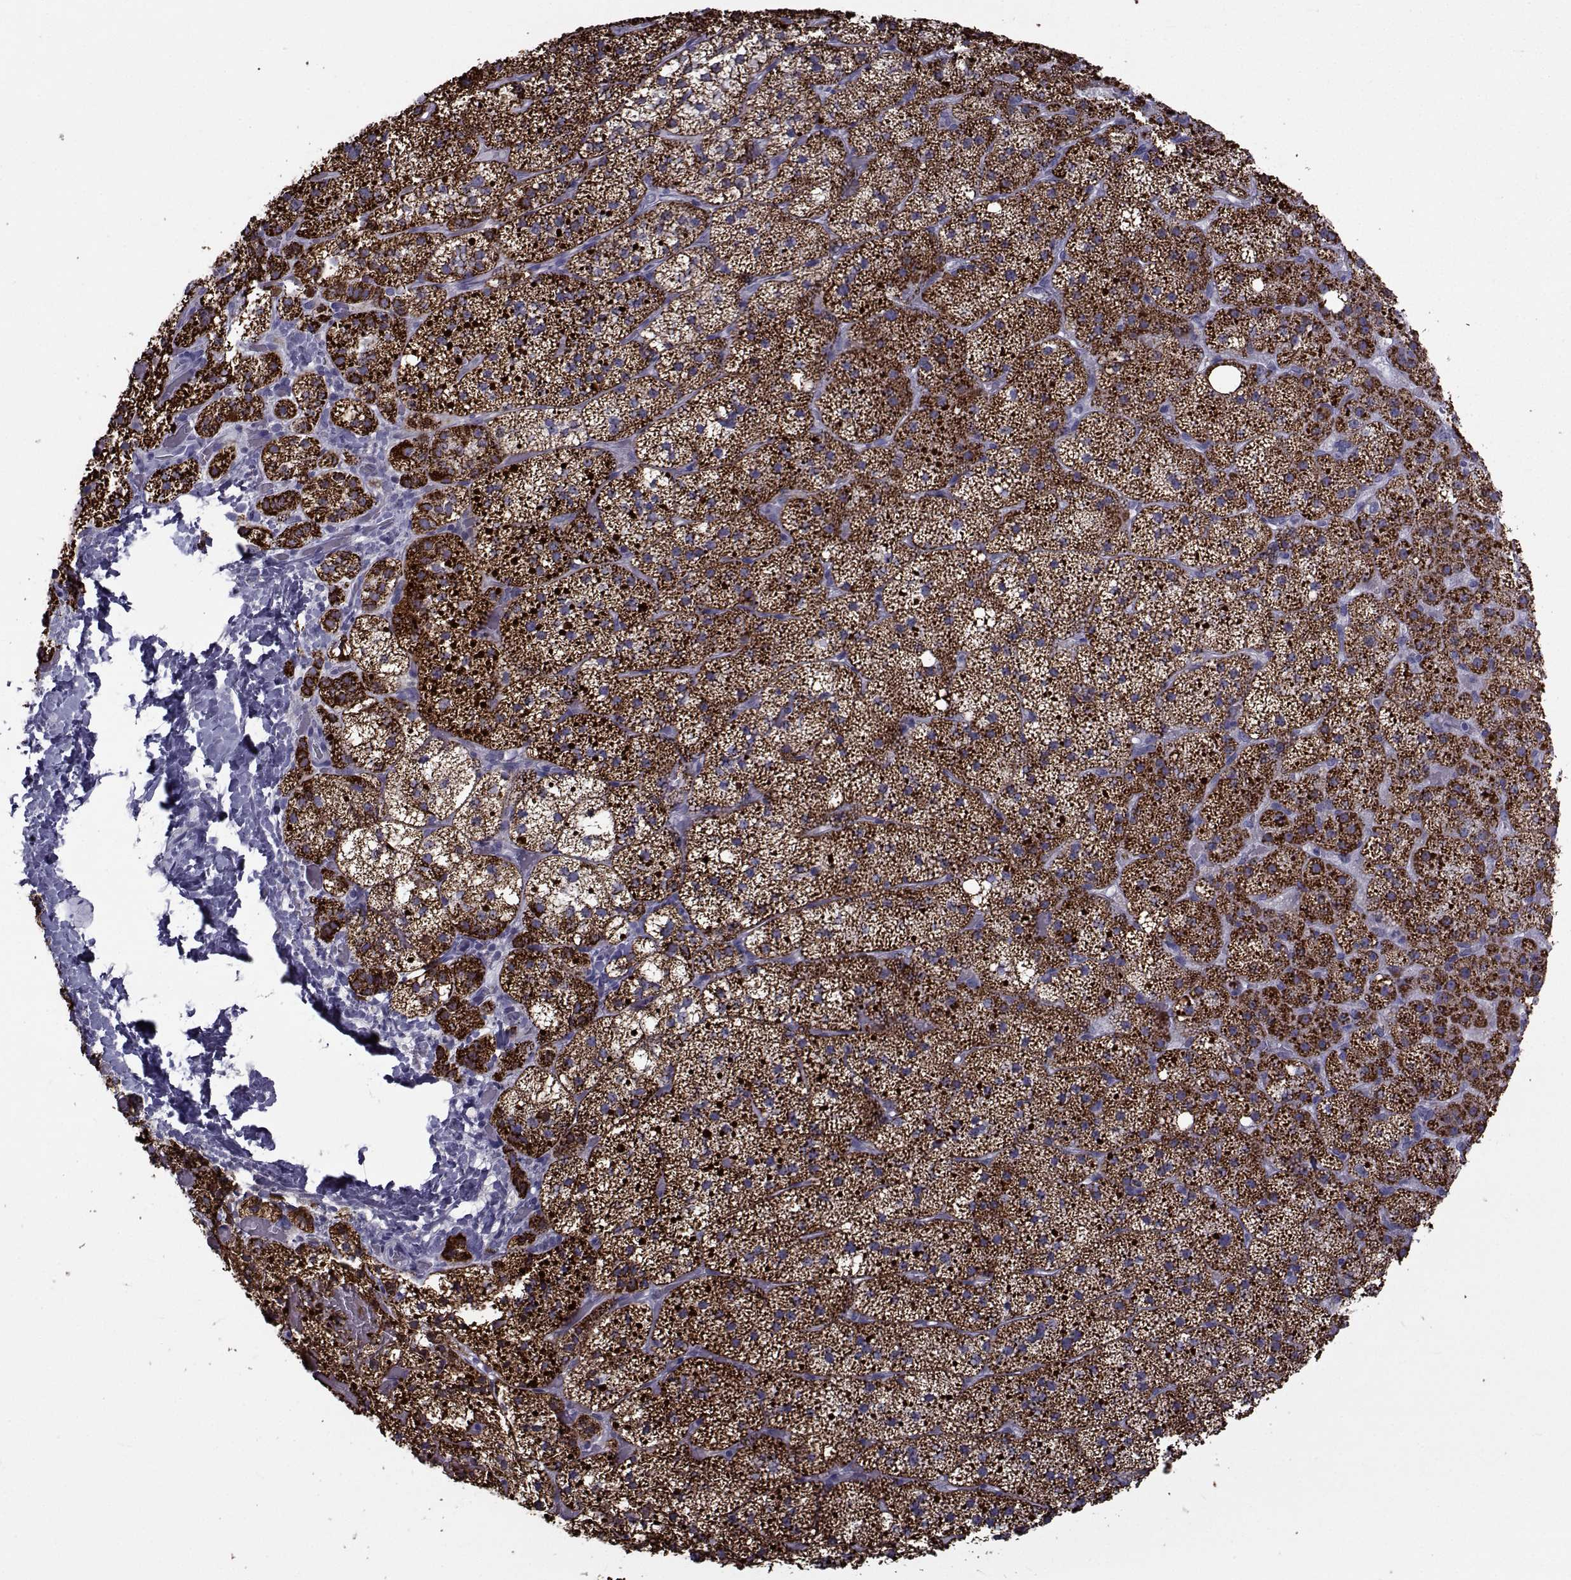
{"staining": {"intensity": "strong", "quantity": ">75%", "location": "cytoplasmic/membranous"}, "tissue": "adrenal gland", "cell_type": "Glandular cells", "image_type": "normal", "snomed": [{"axis": "morphology", "description": "Normal tissue, NOS"}, {"axis": "topography", "description": "Adrenal gland"}], "caption": "DAB immunohistochemical staining of normal human adrenal gland reveals strong cytoplasmic/membranous protein staining in approximately >75% of glandular cells. (DAB (3,3'-diaminobenzidine) = brown stain, brightfield microscopy at high magnification).", "gene": "FDXR", "patient": {"sex": "male", "age": 53}}